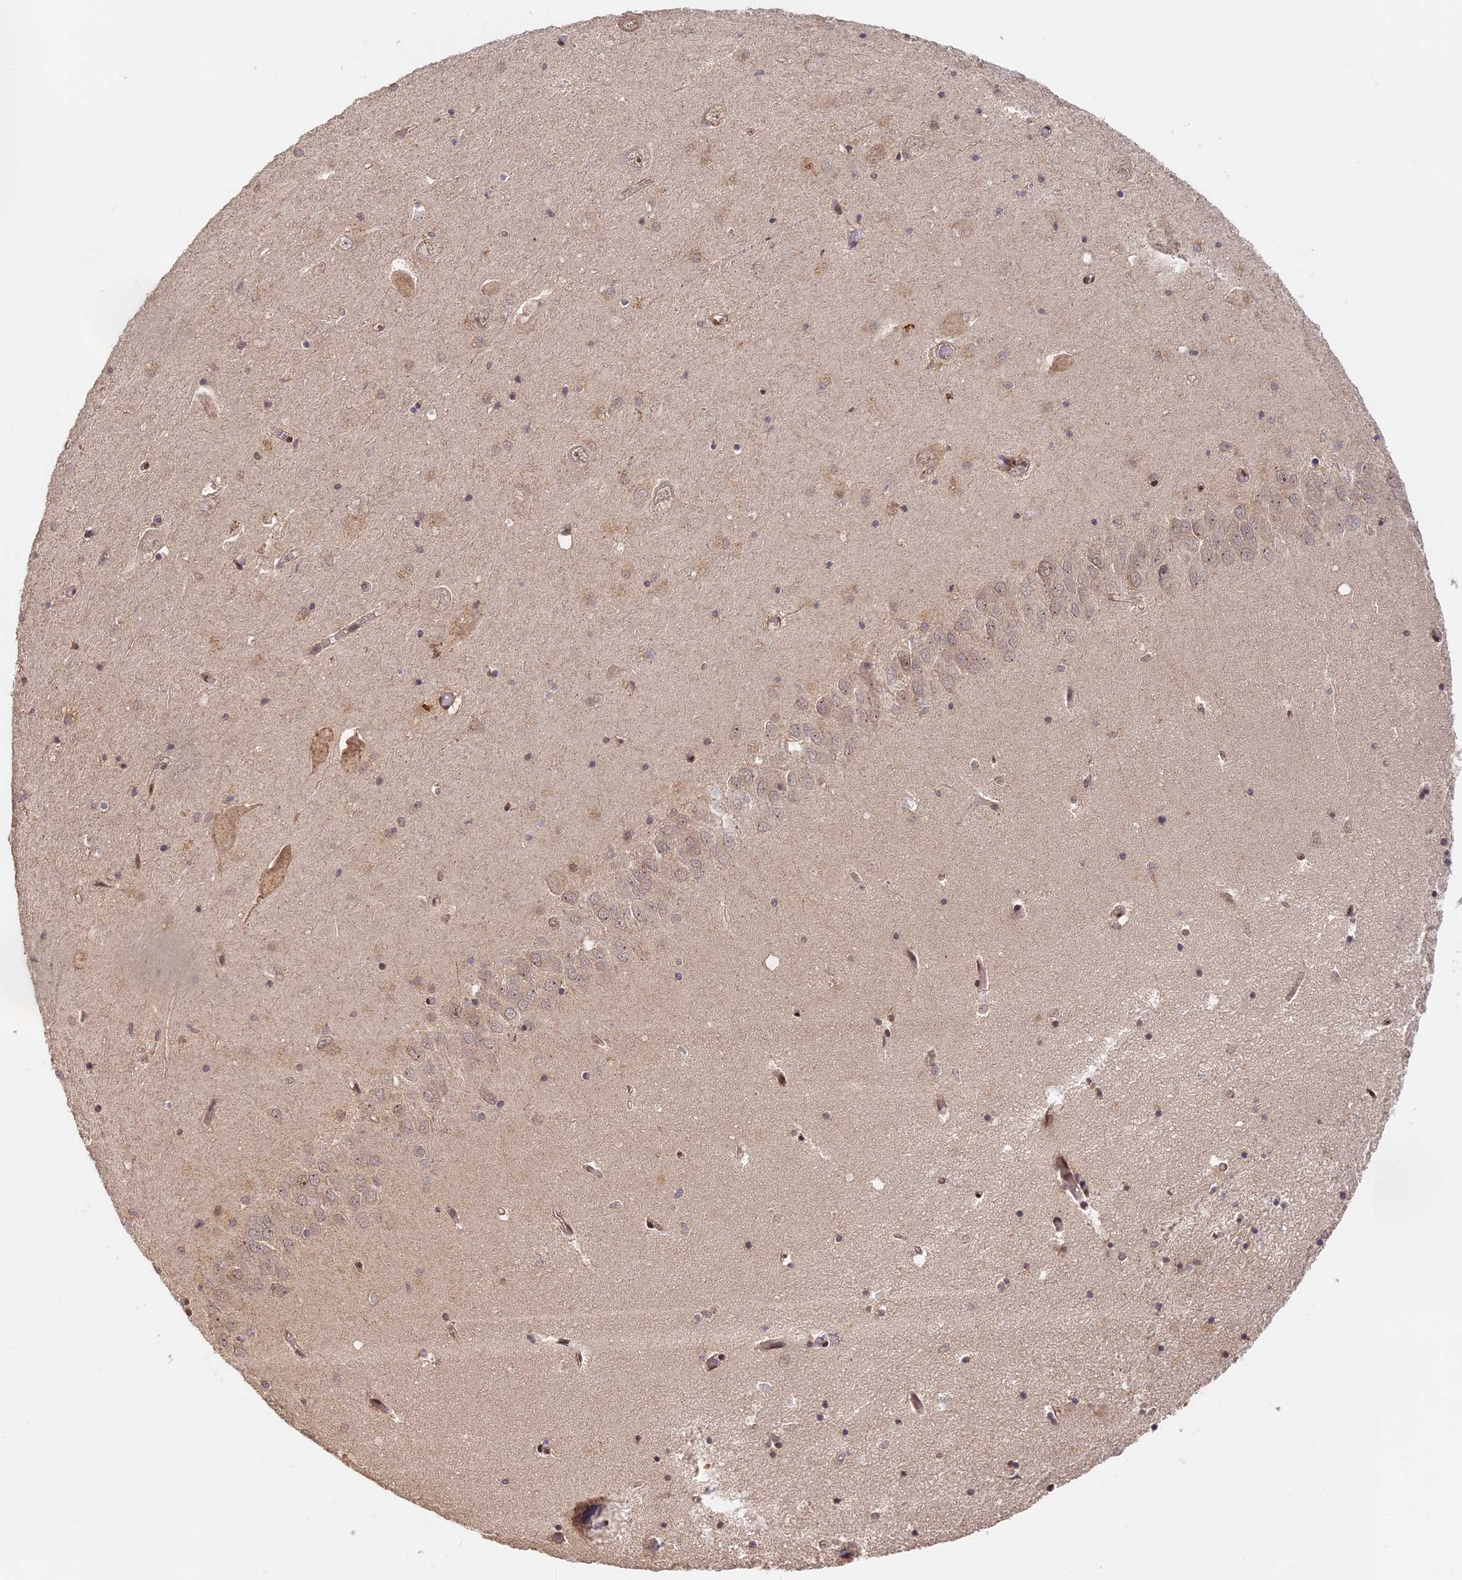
{"staining": {"intensity": "moderate", "quantity": "<25%", "location": "nuclear"}, "tissue": "hippocampus", "cell_type": "Glial cells", "image_type": "normal", "snomed": [{"axis": "morphology", "description": "Normal tissue, NOS"}, {"axis": "topography", "description": "Hippocampus"}], "caption": "Protein staining shows moderate nuclear positivity in about <25% of glial cells in unremarkable hippocampus.", "gene": "MYBL2", "patient": {"sex": "male", "age": 70}}